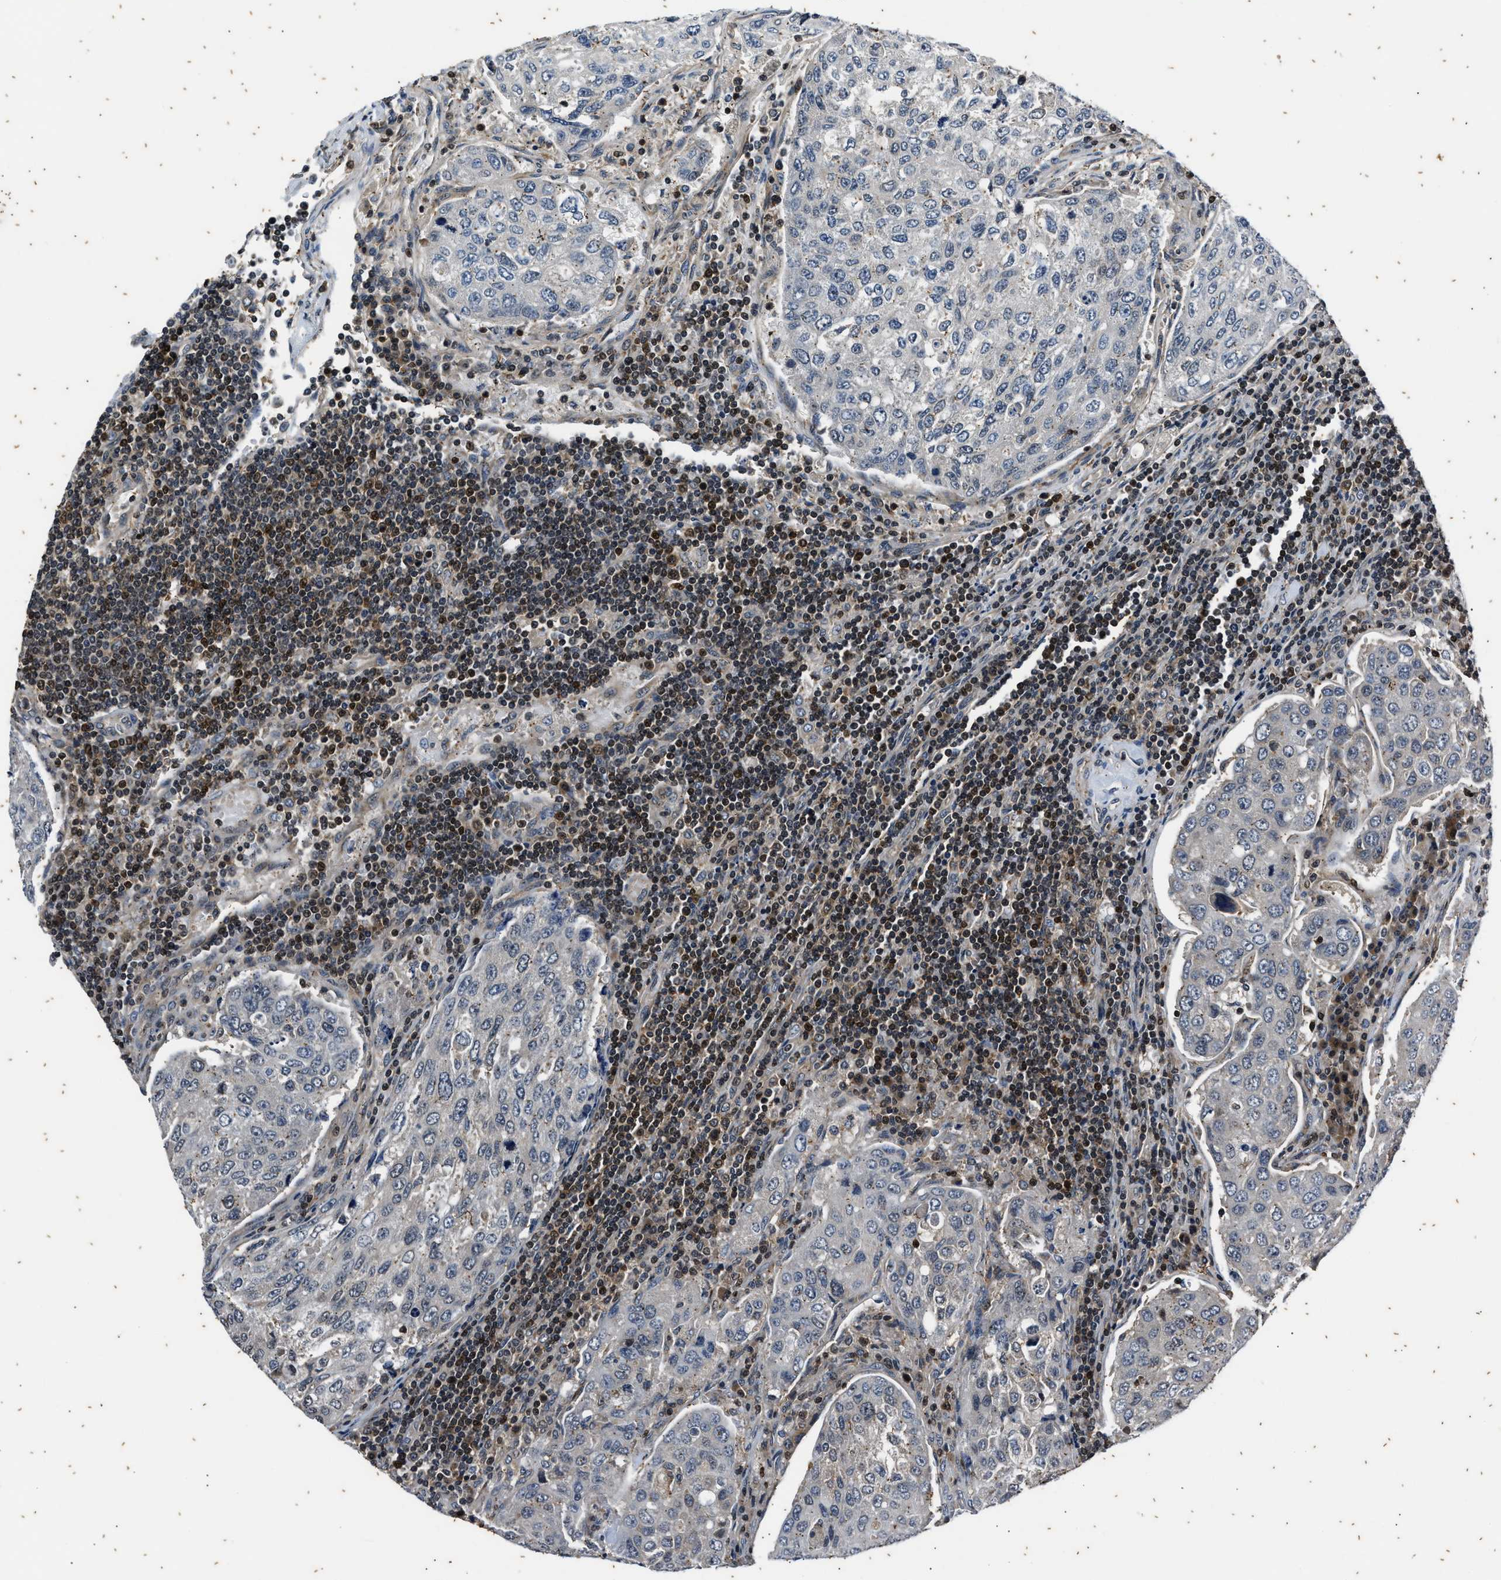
{"staining": {"intensity": "negative", "quantity": "none", "location": "none"}, "tissue": "urothelial cancer", "cell_type": "Tumor cells", "image_type": "cancer", "snomed": [{"axis": "morphology", "description": "Urothelial carcinoma, High grade"}, {"axis": "topography", "description": "Lymph node"}, {"axis": "topography", "description": "Urinary bladder"}], "caption": "This is an IHC photomicrograph of urothelial cancer. There is no staining in tumor cells.", "gene": "PTPN7", "patient": {"sex": "male", "age": 51}}